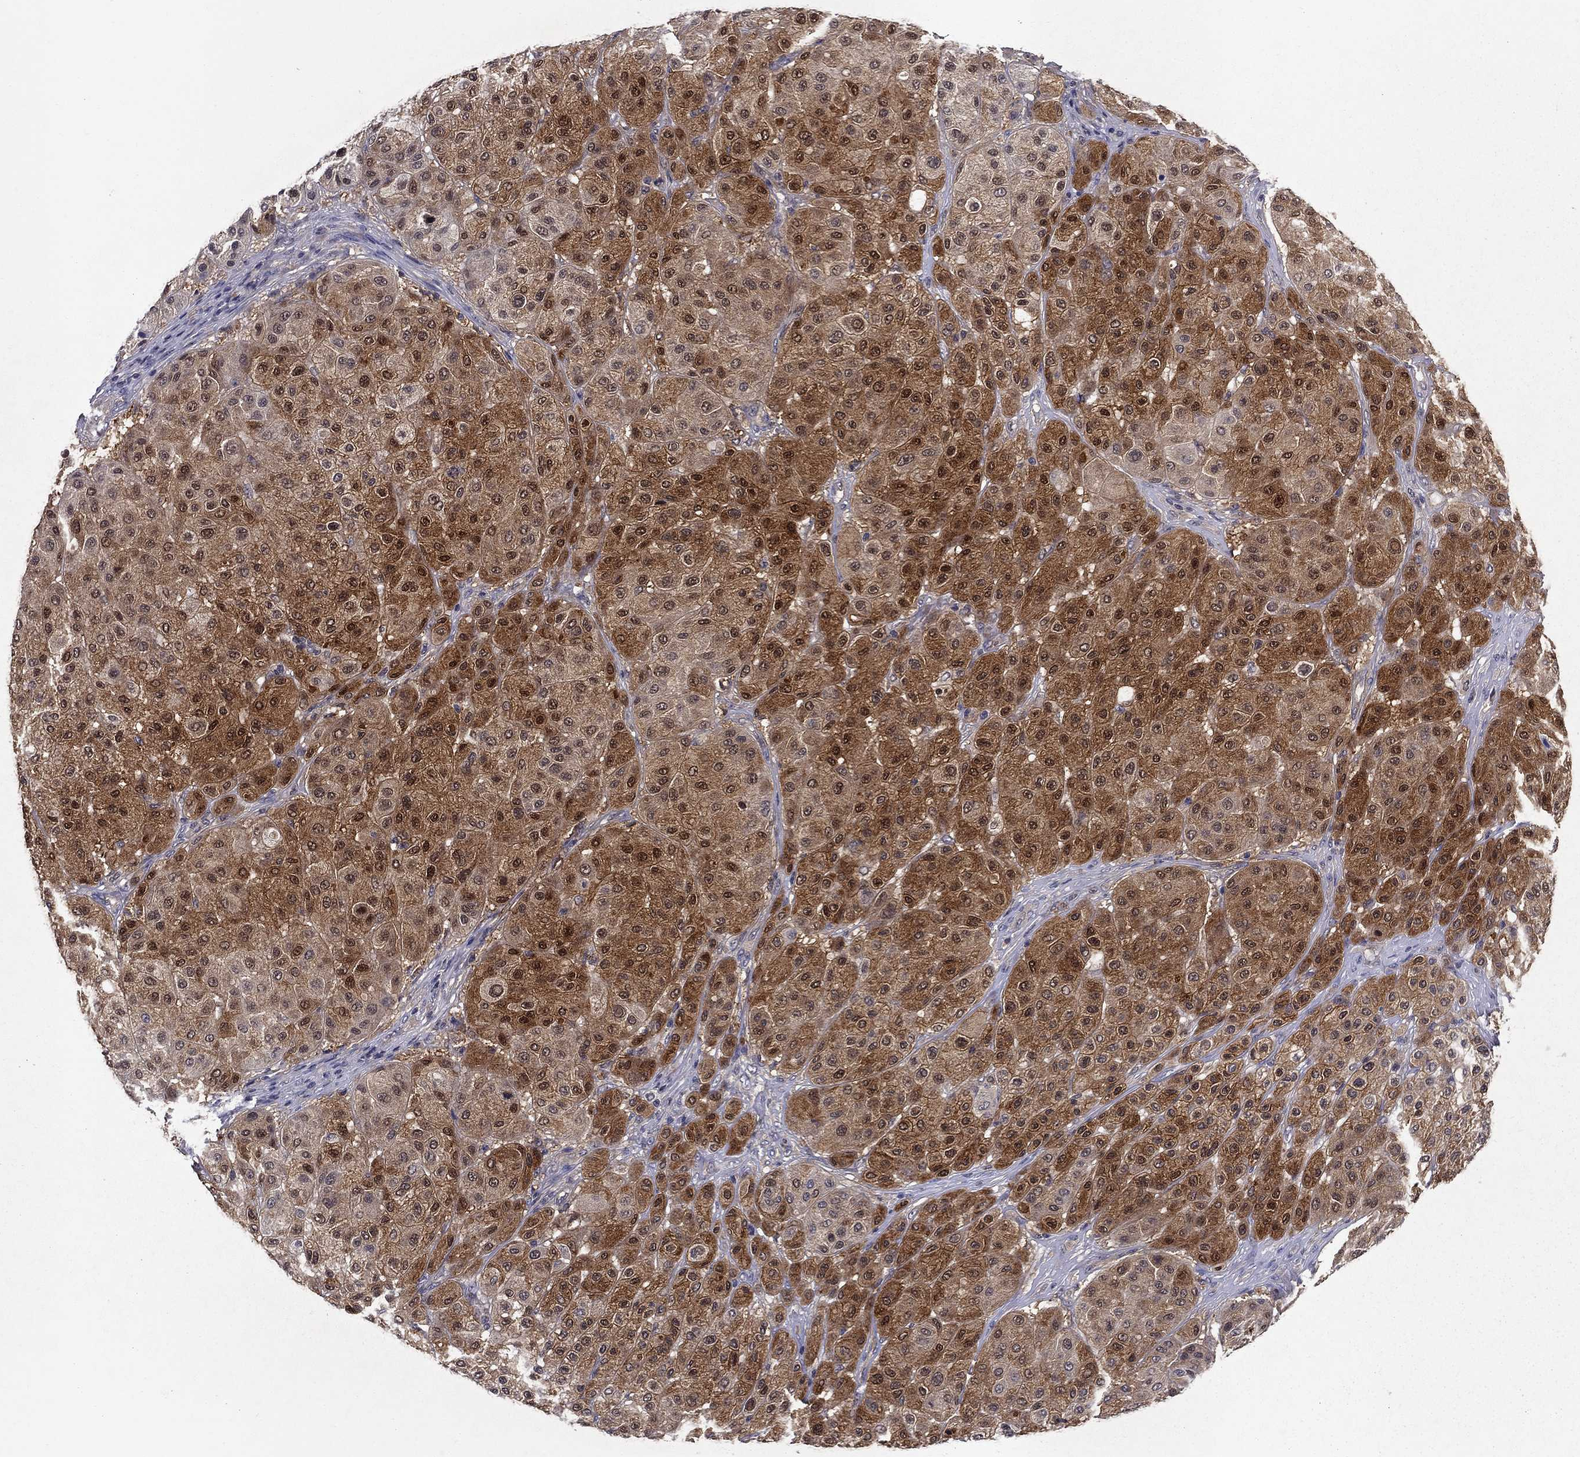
{"staining": {"intensity": "strong", "quantity": "25%-75%", "location": "cytoplasmic/membranous,nuclear"}, "tissue": "melanoma", "cell_type": "Tumor cells", "image_type": "cancer", "snomed": [{"axis": "morphology", "description": "Malignant melanoma, Metastatic site"}, {"axis": "topography", "description": "Smooth muscle"}], "caption": "Immunohistochemical staining of malignant melanoma (metastatic site) demonstrates high levels of strong cytoplasmic/membranous and nuclear expression in approximately 25%-75% of tumor cells.", "gene": "GLTP", "patient": {"sex": "male", "age": 41}}